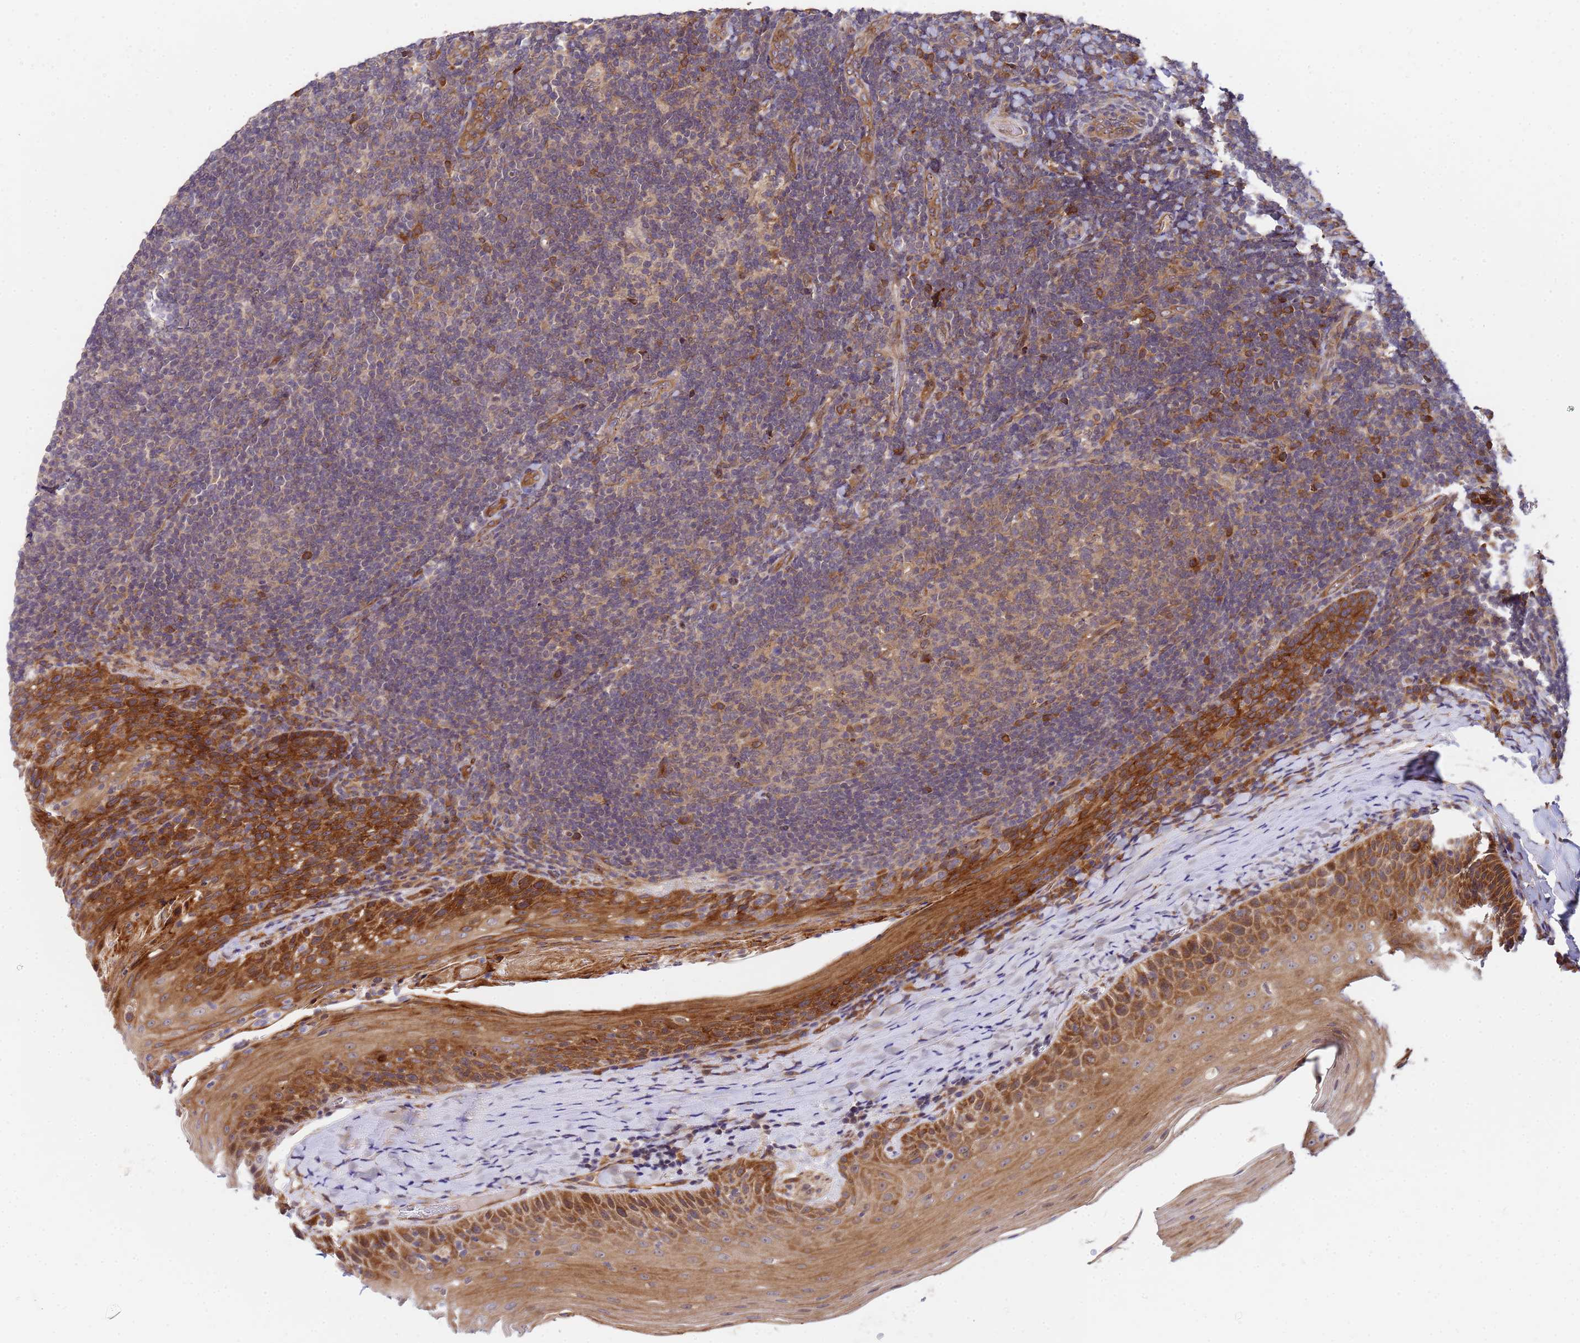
{"staining": {"intensity": "weak", "quantity": ">75%", "location": "cytoplasmic/membranous"}, "tissue": "tonsil", "cell_type": "Germinal center cells", "image_type": "normal", "snomed": [{"axis": "morphology", "description": "Normal tissue, NOS"}, {"axis": "topography", "description": "Tonsil"}], "caption": "Brown immunohistochemical staining in normal human tonsil reveals weak cytoplasmic/membranous expression in approximately >75% of germinal center cells. (brown staining indicates protein expression, while blue staining denotes nuclei).", "gene": "UNC93B1", "patient": {"sex": "female", "age": 10}}